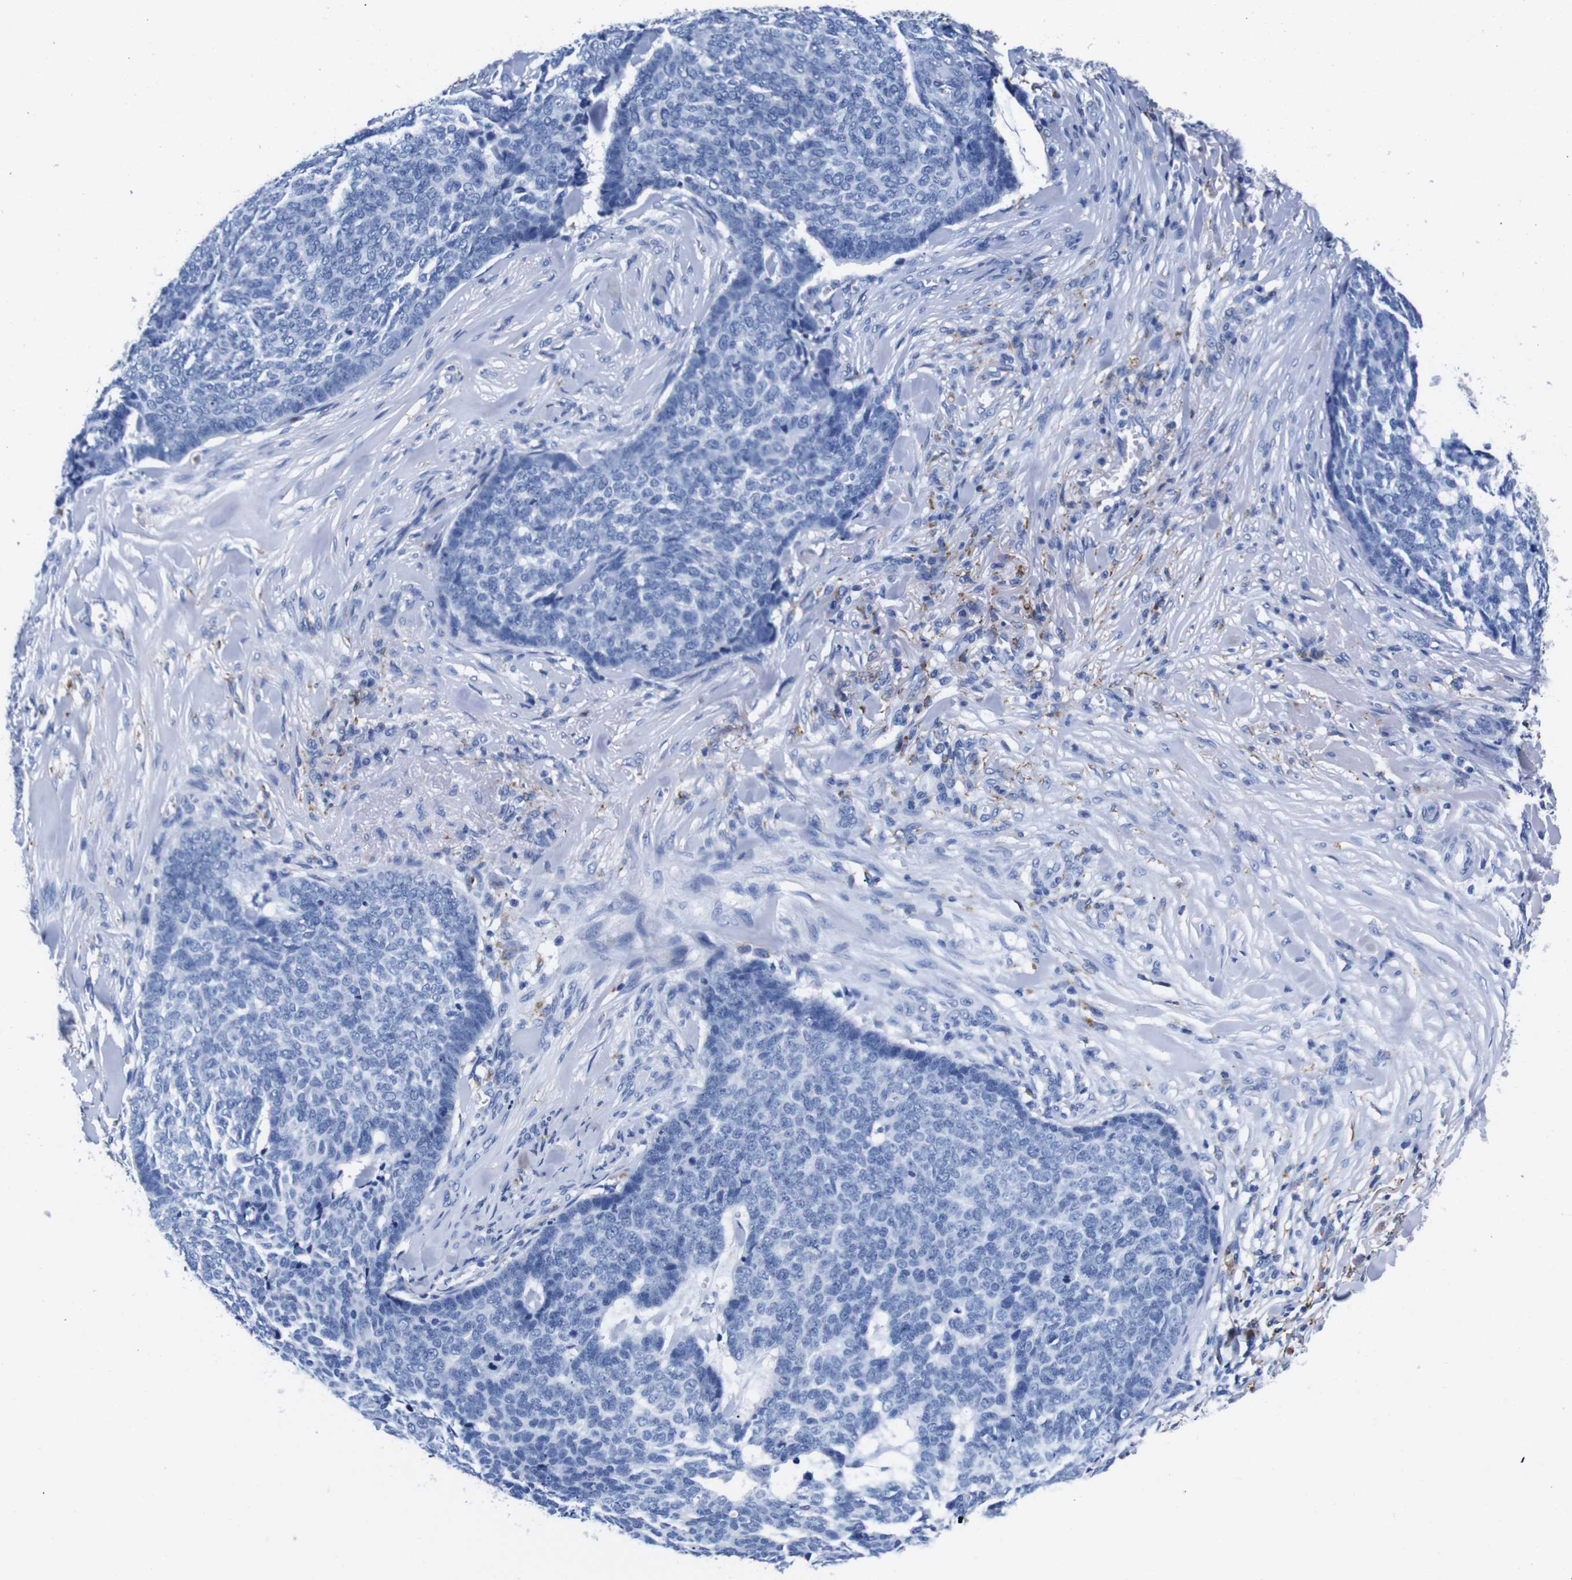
{"staining": {"intensity": "negative", "quantity": "none", "location": "none"}, "tissue": "skin cancer", "cell_type": "Tumor cells", "image_type": "cancer", "snomed": [{"axis": "morphology", "description": "Basal cell carcinoma"}, {"axis": "topography", "description": "Skin"}], "caption": "Histopathology image shows no protein staining in tumor cells of skin cancer (basal cell carcinoma) tissue.", "gene": "HLA-DMB", "patient": {"sex": "male", "age": 84}}